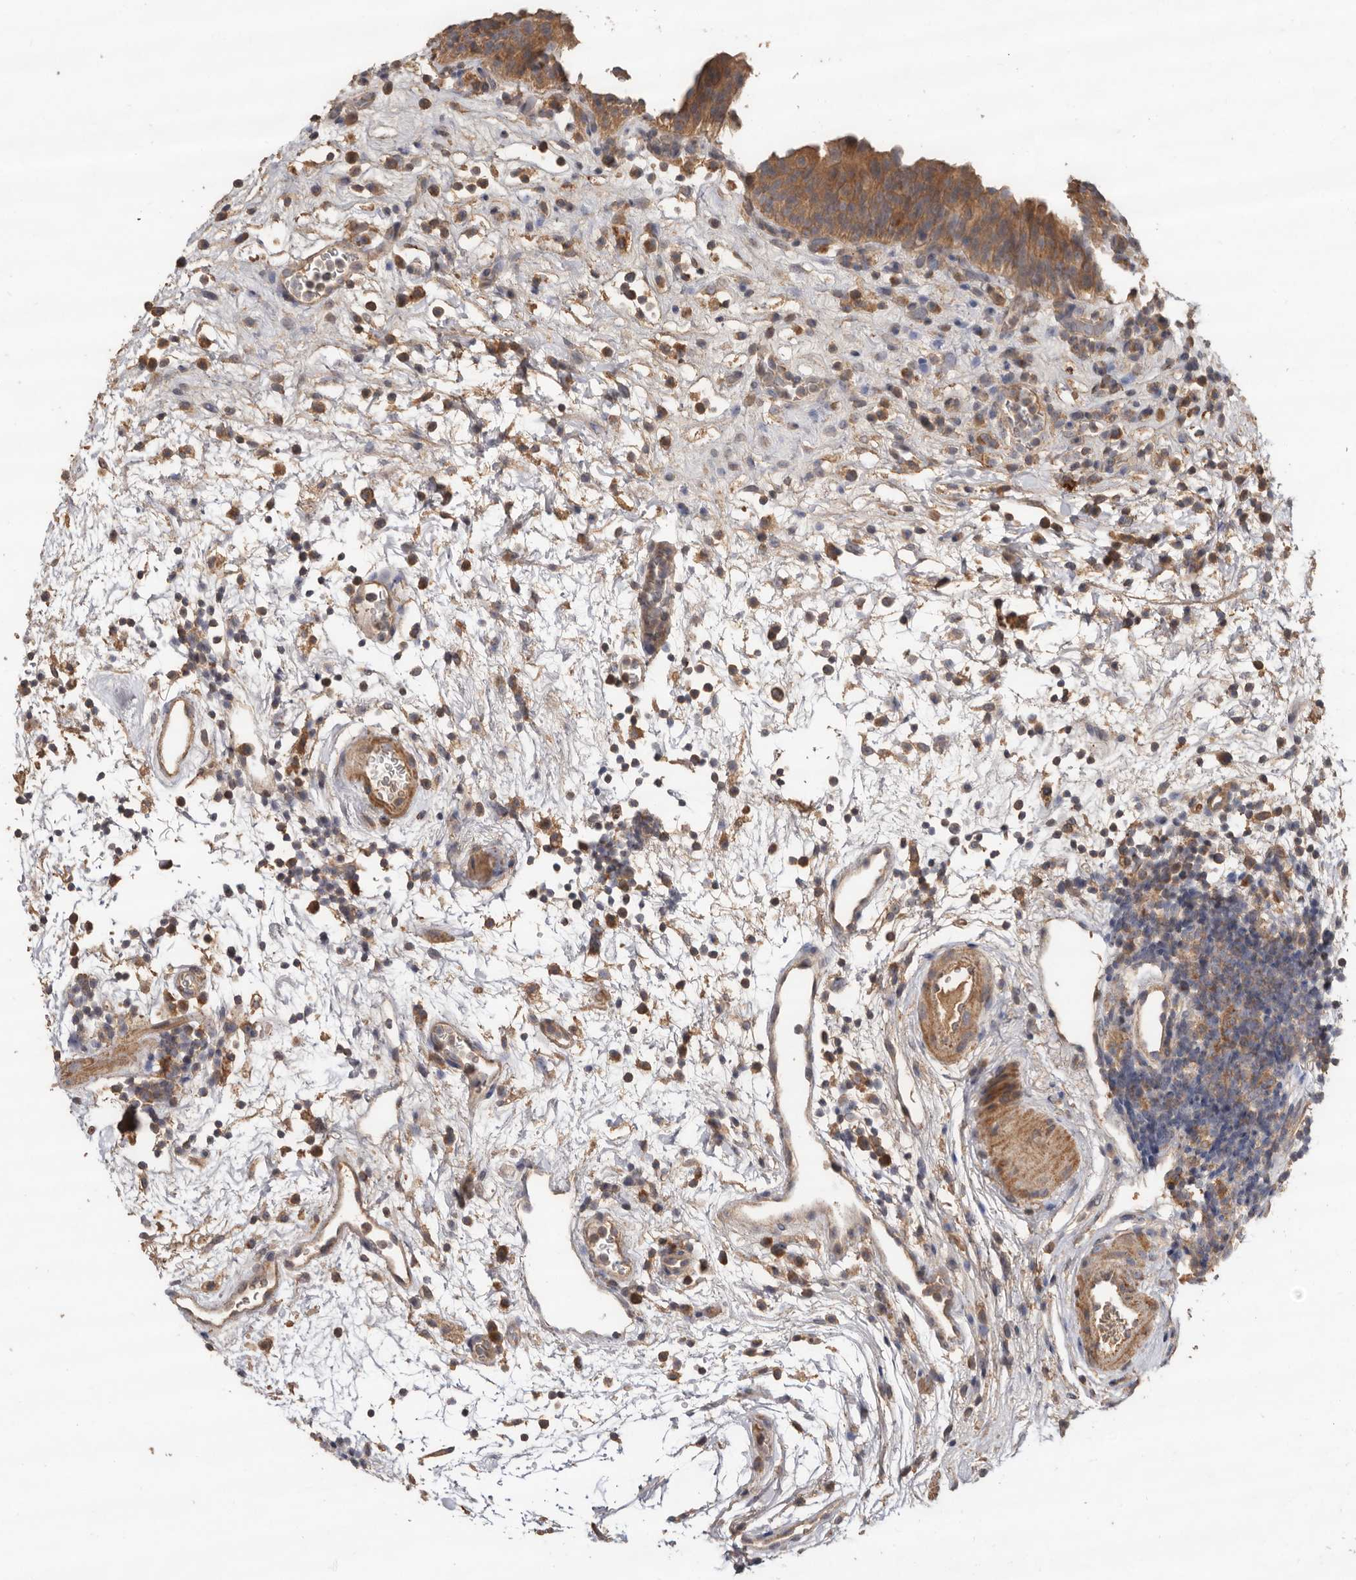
{"staining": {"intensity": "moderate", "quantity": ">75%", "location": "cytoplasmic/membranous"}, "tissue": "urinary bladder", "cell_type": "Urothelial cells", "image_type": "normal", "snomed": [{"axis": "morphology", "description": "Normal tissue, NOS"}, {"axis": "morphology", "description": "Inflammation, NOS"}, {"axis": "topography", "description": "Urinary bladder"}], "caption": "Urinary bladder stained with immunohistochemistry displays moderate cytoplasmic/membranous staining in about >75% of urothelial cells.", "gene": "RWDD1", "patient": {"sex": "female", "age": 75}}